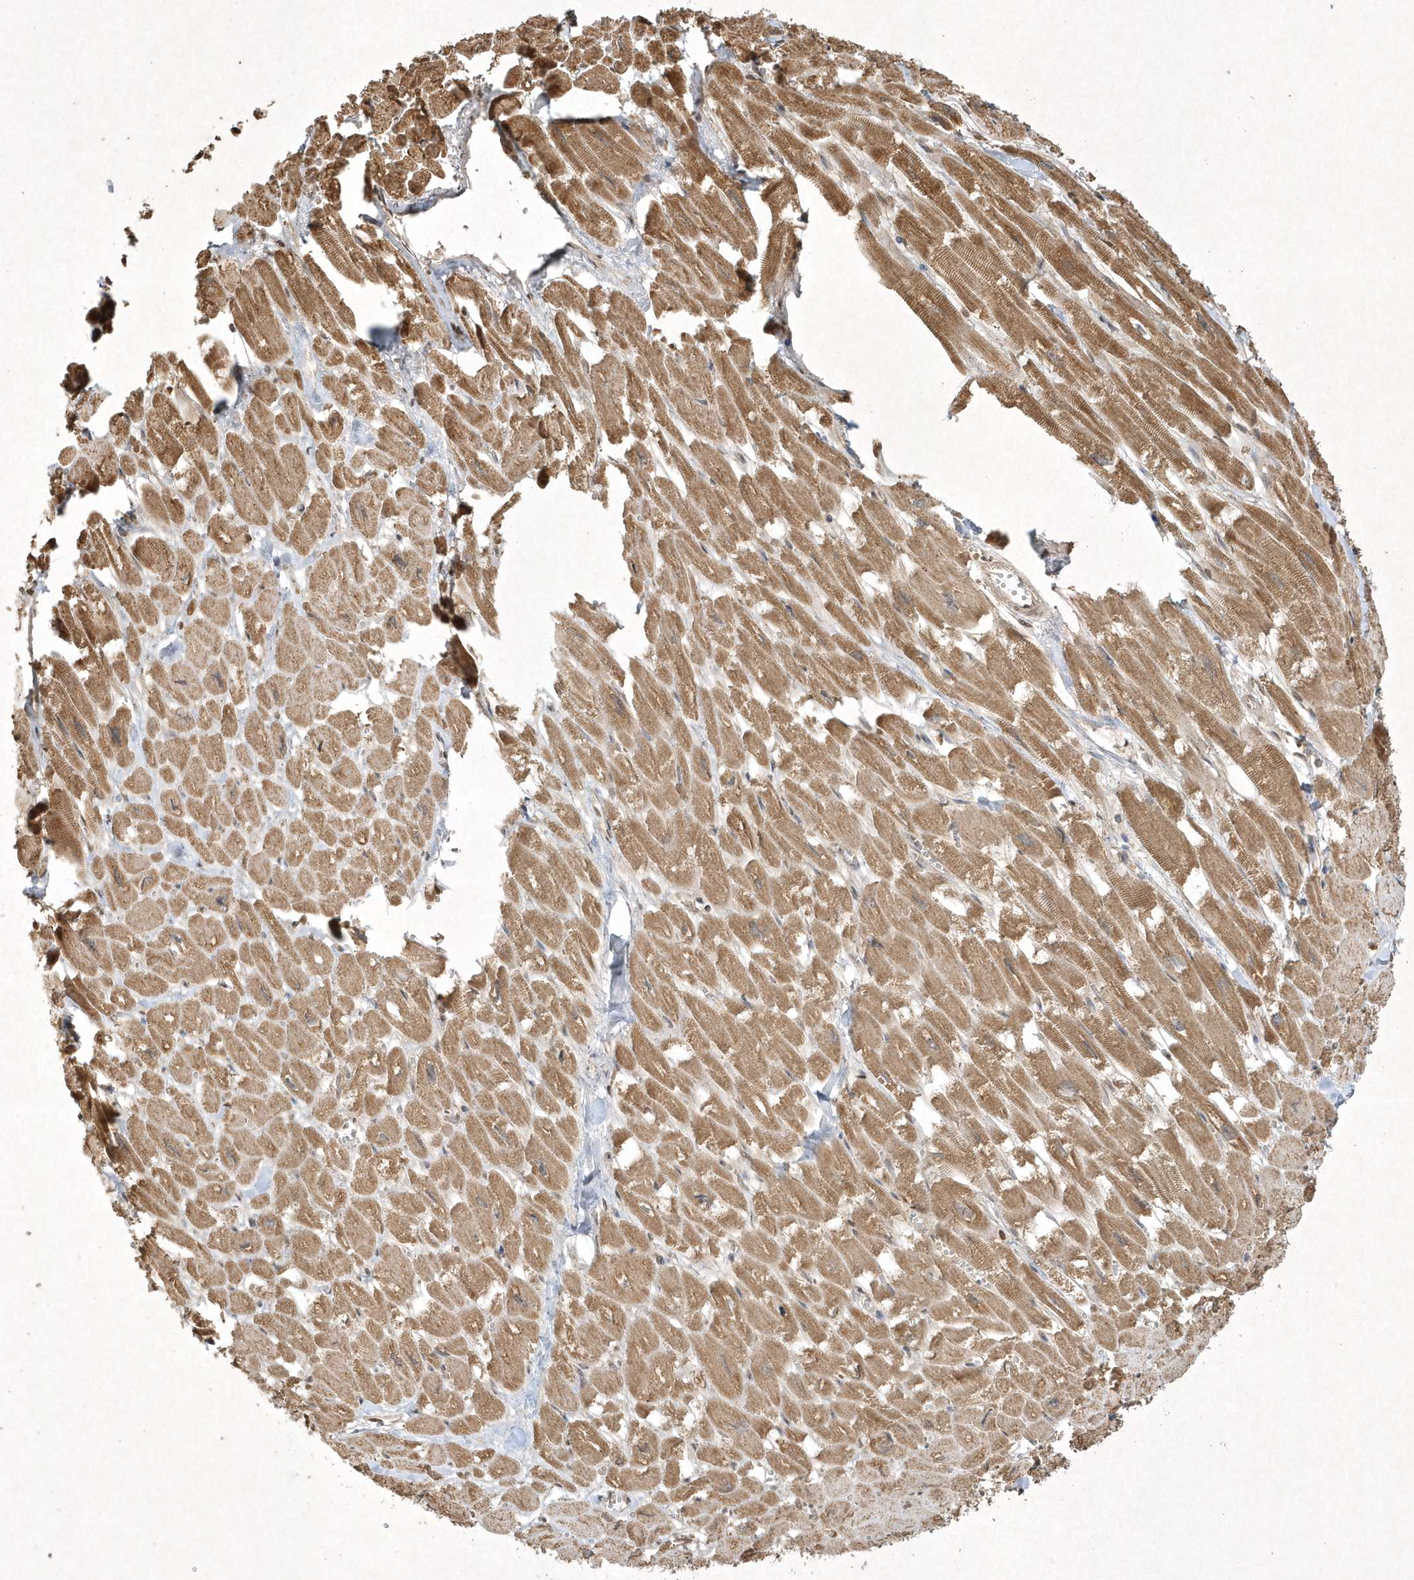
{"staining": {"intensity": "moderate", "quantity": ">75%", "location": "cytoplasmic/membranous"}, "tissue": "heart muscle", "cell_type": "Cardiomyocytes", "image_type": "normal", "snomed": [{"axis": "morphology", "description": "Normal tissue, NOS"}, {"axis": "topography", "description": "Heart"}], "caption": "Moderate cytoplasmic/membranous expression for a protein is seen in approximately >75% of cardiomyocytes of normal heart muscle using immunohistochemistry.", "gene": "PLTP", "patient": {"sex": "male", "age": 54}}